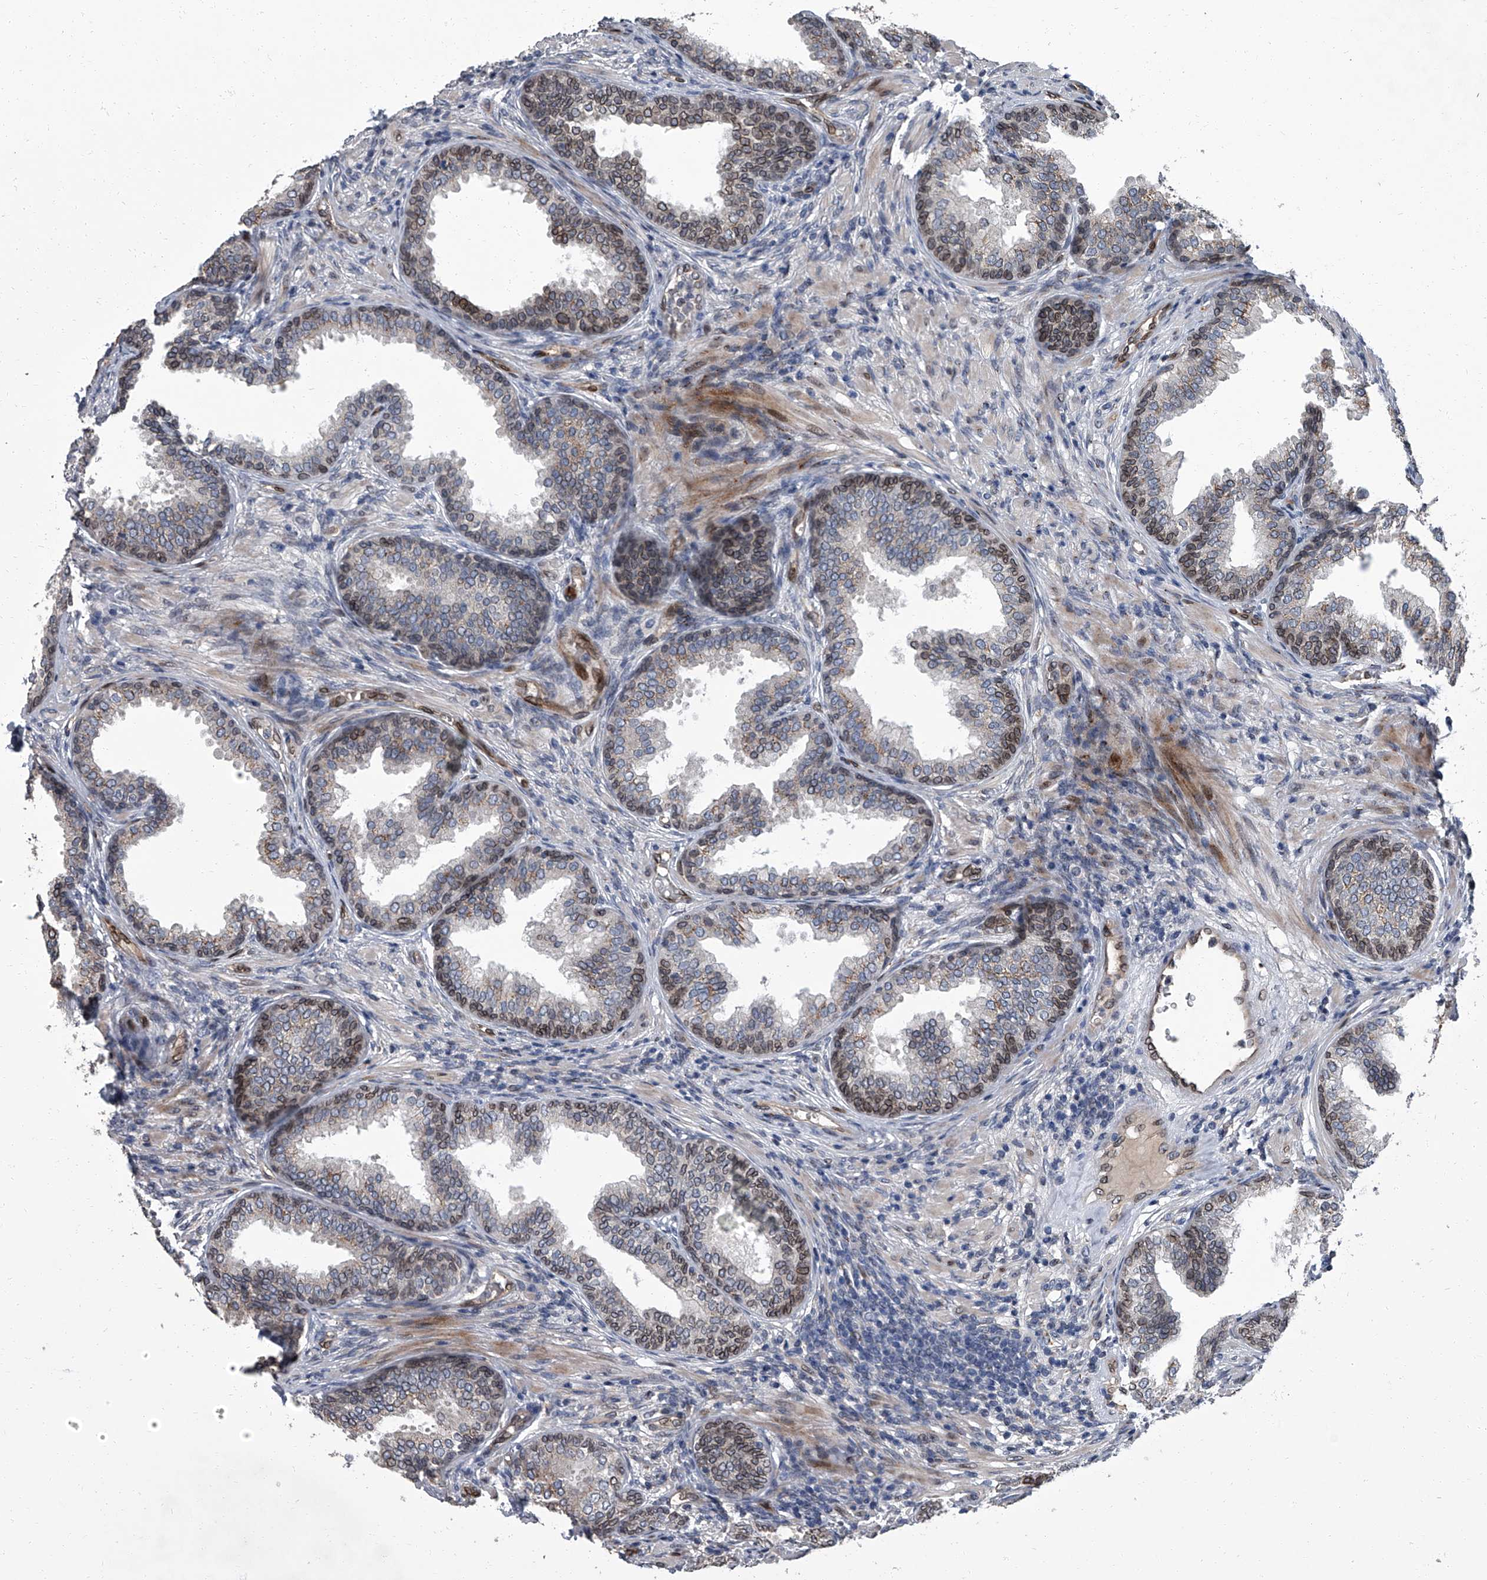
{"staining": {"intensity": "moderate", "quantity": "25%-75%", "location": "cytoplasmic/membranous,nuclear"}, "tissue": "prostate", "cell_type": "Glandular cells", "image_type": "normal", "snomed": [{"axis": "morphology", "description": "Normal tissue, NOS"}, {"axis": "topography", "description": "Prostate"}], "caption": "Immunohistochemistry of unremarkable prostate shows medium levels of moderate cytoplasmic/membranous,nuclear staining in approximately 25%-75% of glandular cells. The protein of interest is shown in brown color, while the nuclei are stained blue.", "gene": "LRRC8C", "patient": {"sex": "male", "age": 76}}